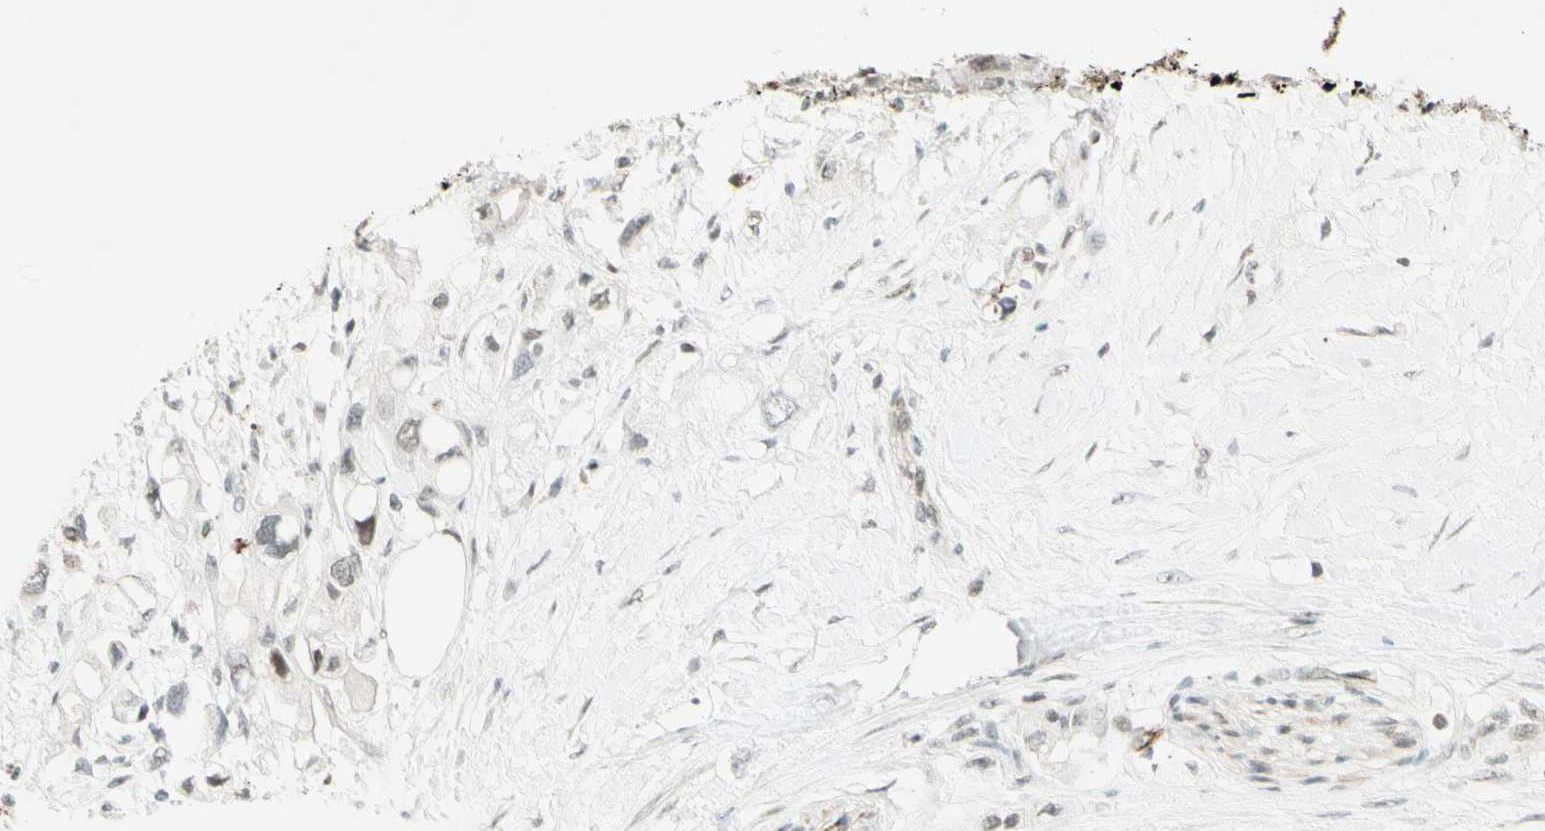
{"staining": {"intensity": "moderate", "quantity": ">75%", "location": "nuclear"}, "tissue": "pancreatic cancer", "cell_type": "Tumor cells", "image_type": "cancer", "snomed": [{"axis": "morphology", "description": "Adenocarcinoma, NOS"}, {"axis": "topography", "description": "Pancreas"}], "caption": "There is medium levels of moderate nuclear positivity in tumor cells of adenocarcinoma (pancreatic), as demonstrated by immunohistochemical staining (brown color).", "gene": "IRF1", "patient": {"sex": "female", "age": 56}}